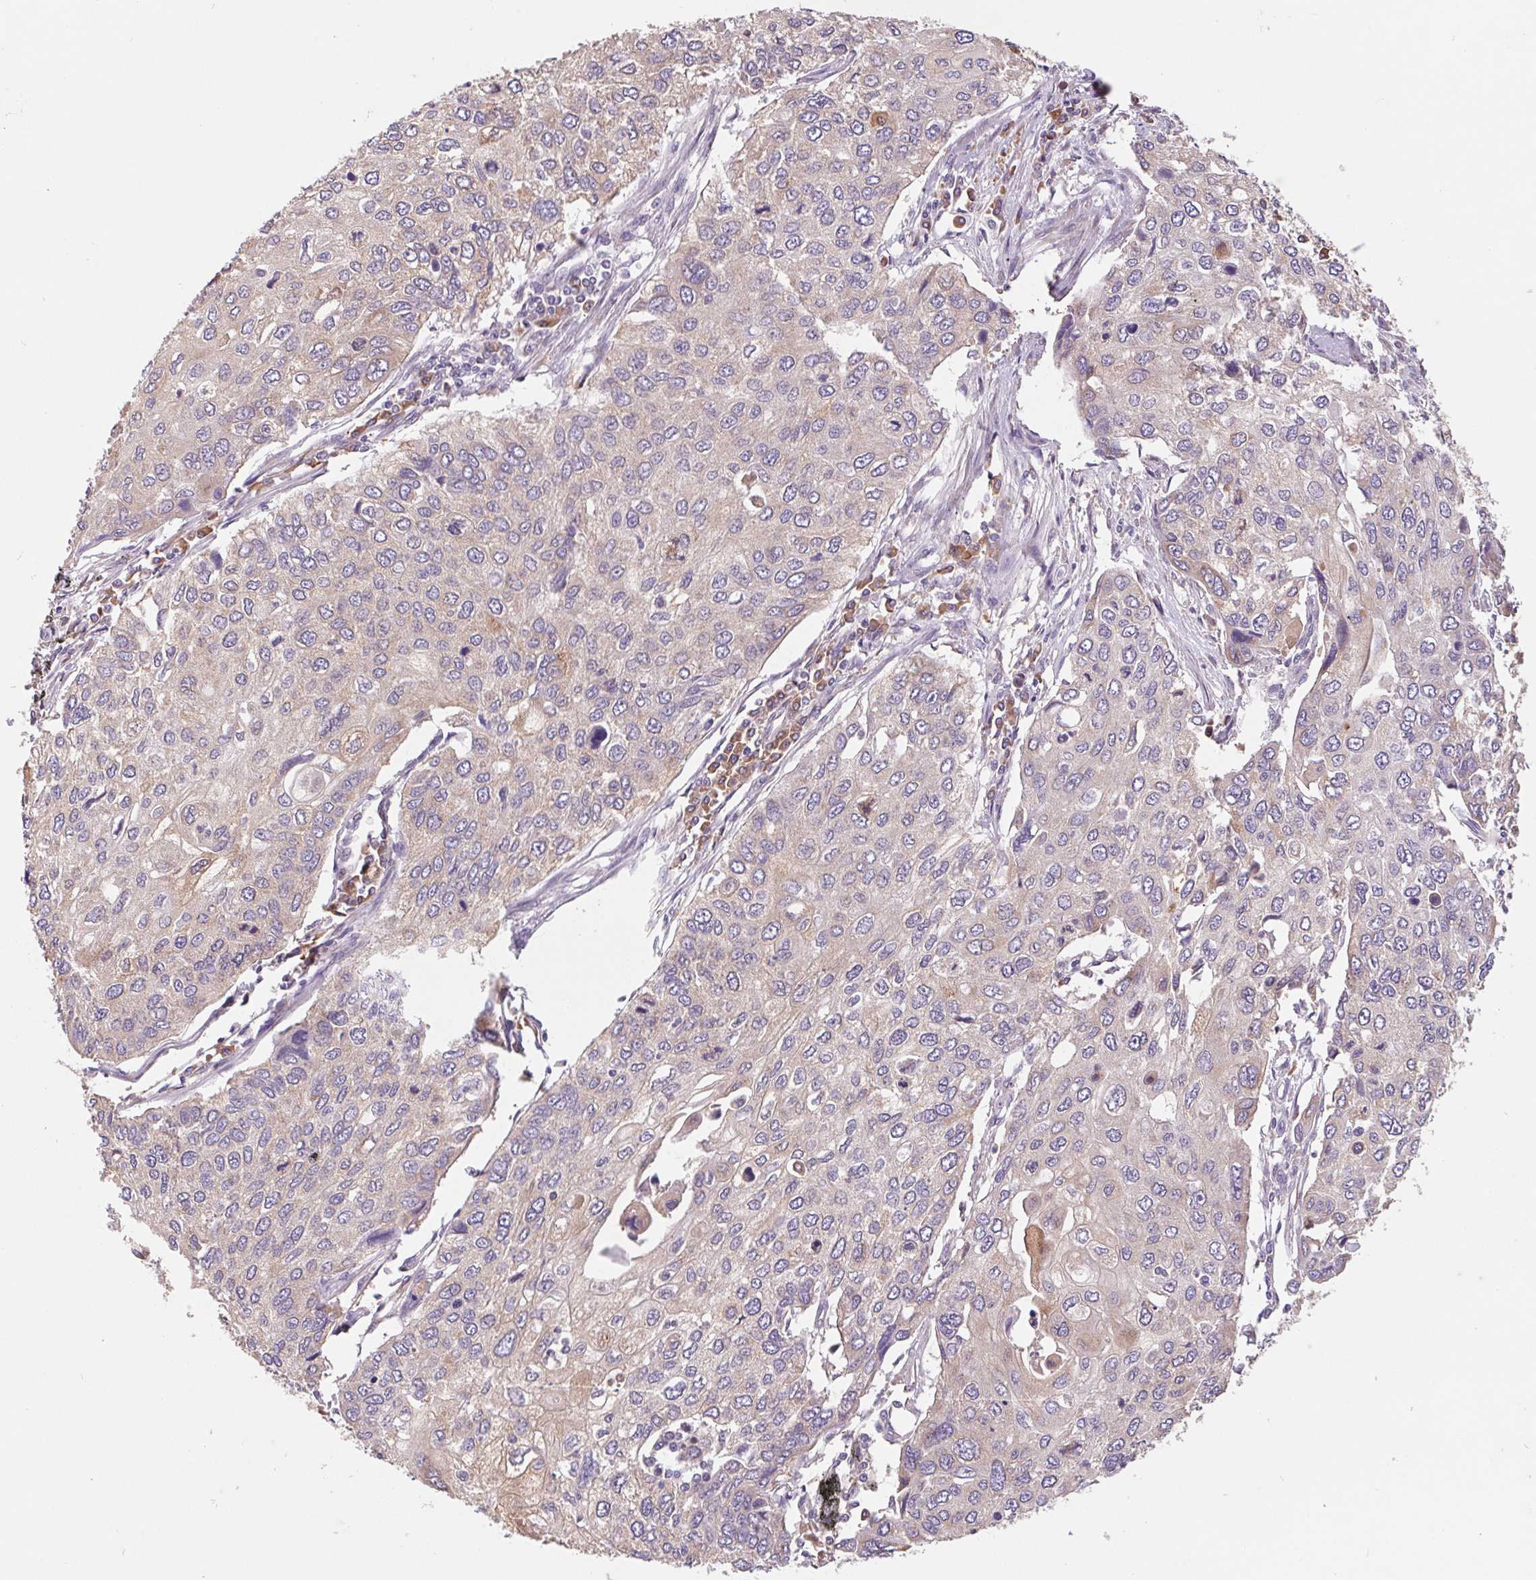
{"staining": {"intensity": "negative", "quantity": "none", "location": "none"}, "tissue": "lung cancer", "cell_type": "Tumor cells", "image_type": "cancer", "snomed": [{"axis": "morphology", "description": "Squamous cell carcinoma, NOS"}, {"axis": "morphology", "description": "Squamous cell carcinoma, metastatic, NOS"}, {"axis": "topography", "description": "Lung"}], "caption": "Human lung squamous cell carcinoma stained for a protein using immunohistochemistry (IHC) shows no positivity in tumor cells.", "gene": "RAB1A", "patient": {"sex": "male", "age": 63}}